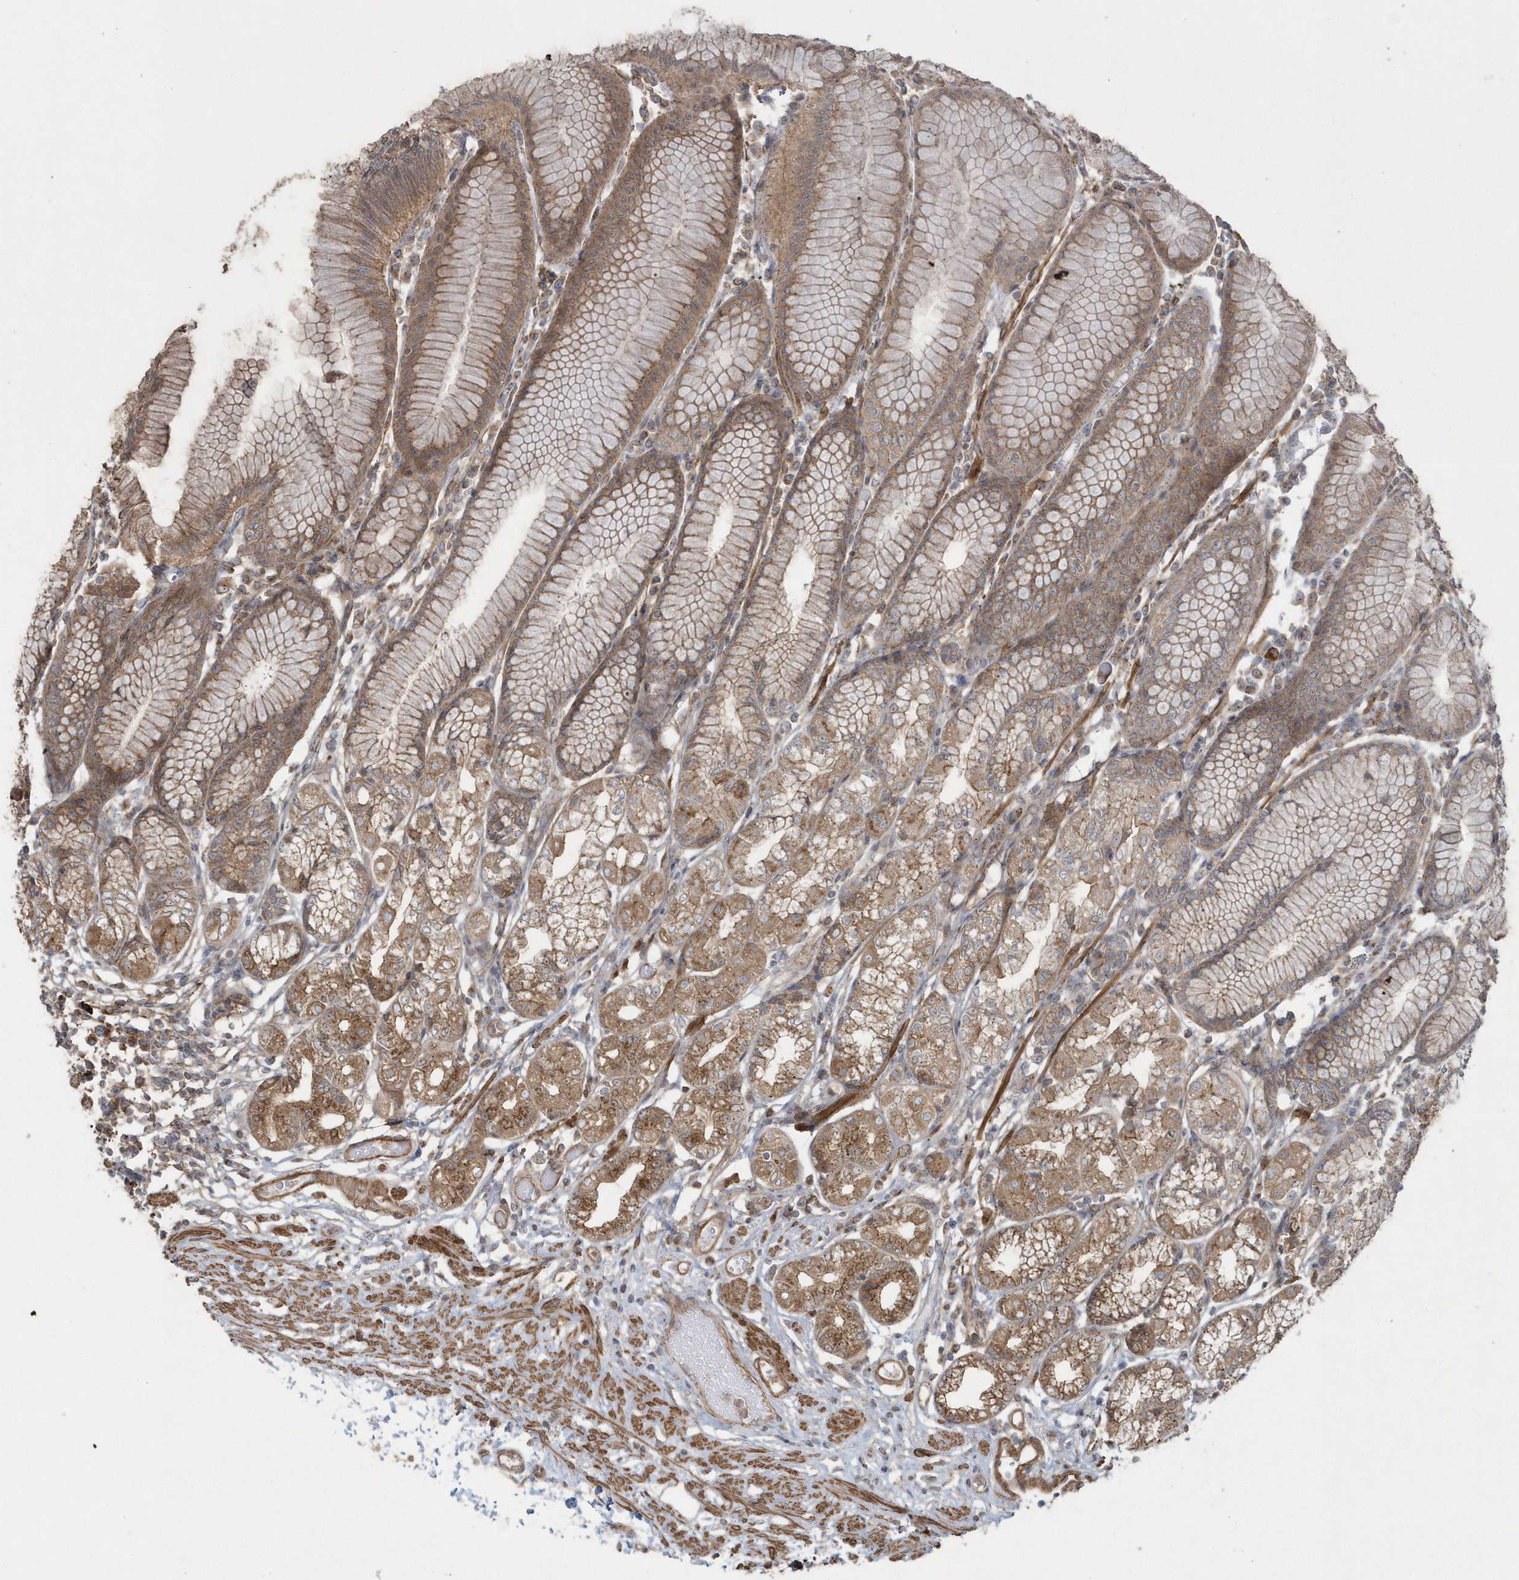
{"staining": {"intensity": "moderate", "quantity": ">75%", "location": "cytoplasmic/membranous"}, "tissue": "stomach", "cell_type": "Glandular cells", "image_type": "normal", "snomed": [{"axis": "morphology", "description": "Normal tissue, NOS"}, {"axis": "topography", "description": "Stomach"}], "caption": "Protein expression analysis of unremarkable human stomach reveals moderate cytoplasmic/membranous expression in approximately >75% of glandular cells.", "gene": "ARMC8", "patient": {"sex": "female", "age": 57}}